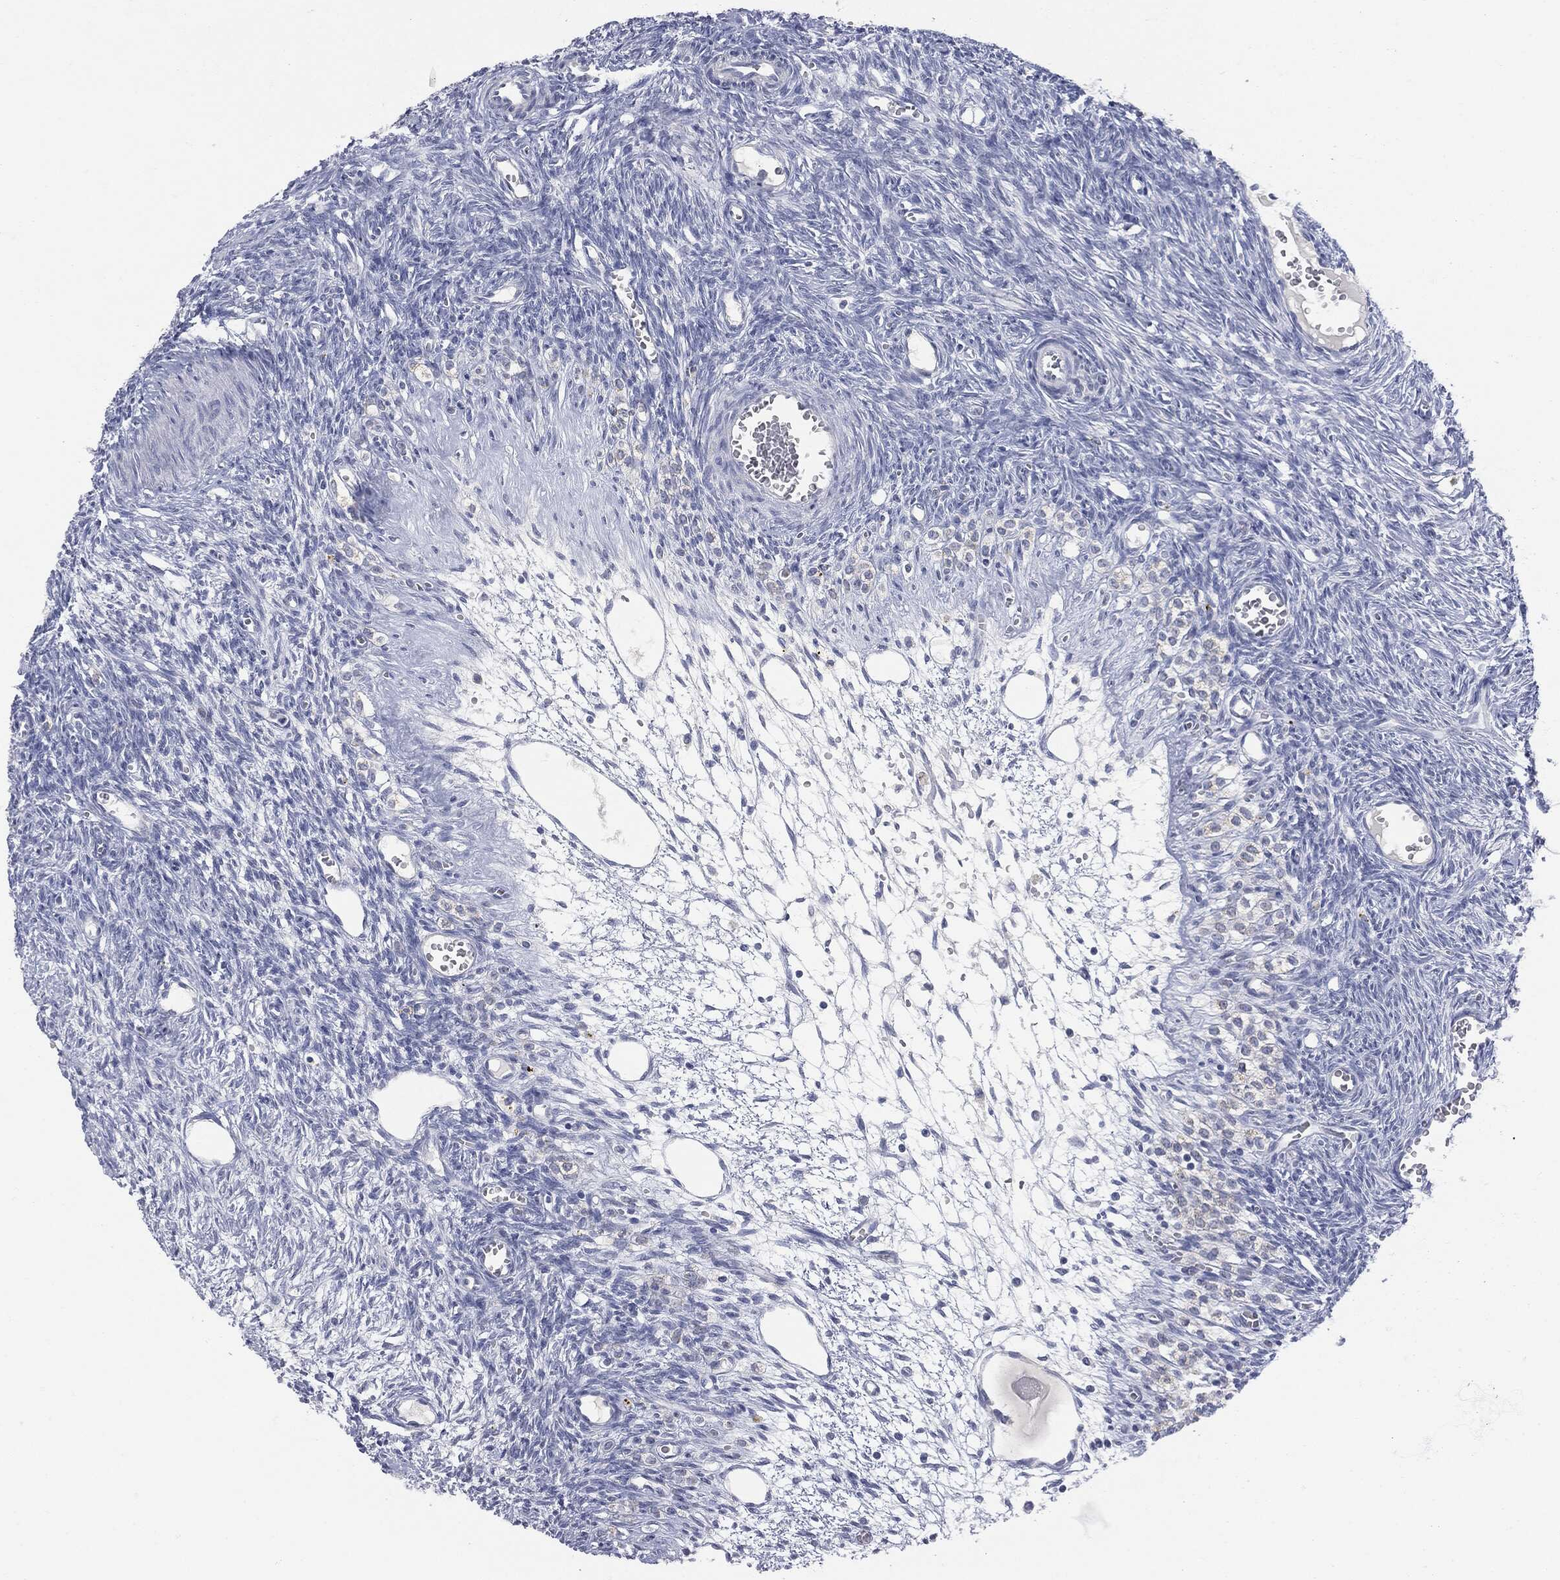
{"staining": {"intensity": "negative", "quantity": "none", "location": "none"}, "tissue": "ovary", "cell_type": "Follicle cells", "image_type": "normal", "snomed": [{"axis": "morphology", "description": "Normal tissue, NOS"}, {"axis": "topography", "description": "Ovary"}], "caption": "A high-resolution photomicrograph shows immunohistochemistry (IHC) staining of normal ovary, which exhibits no significant positivity in follicle cells. (DAB IHC, high magnification).", "gene": "UBE2C", "patient": {"sex": "female", "age": 27}}